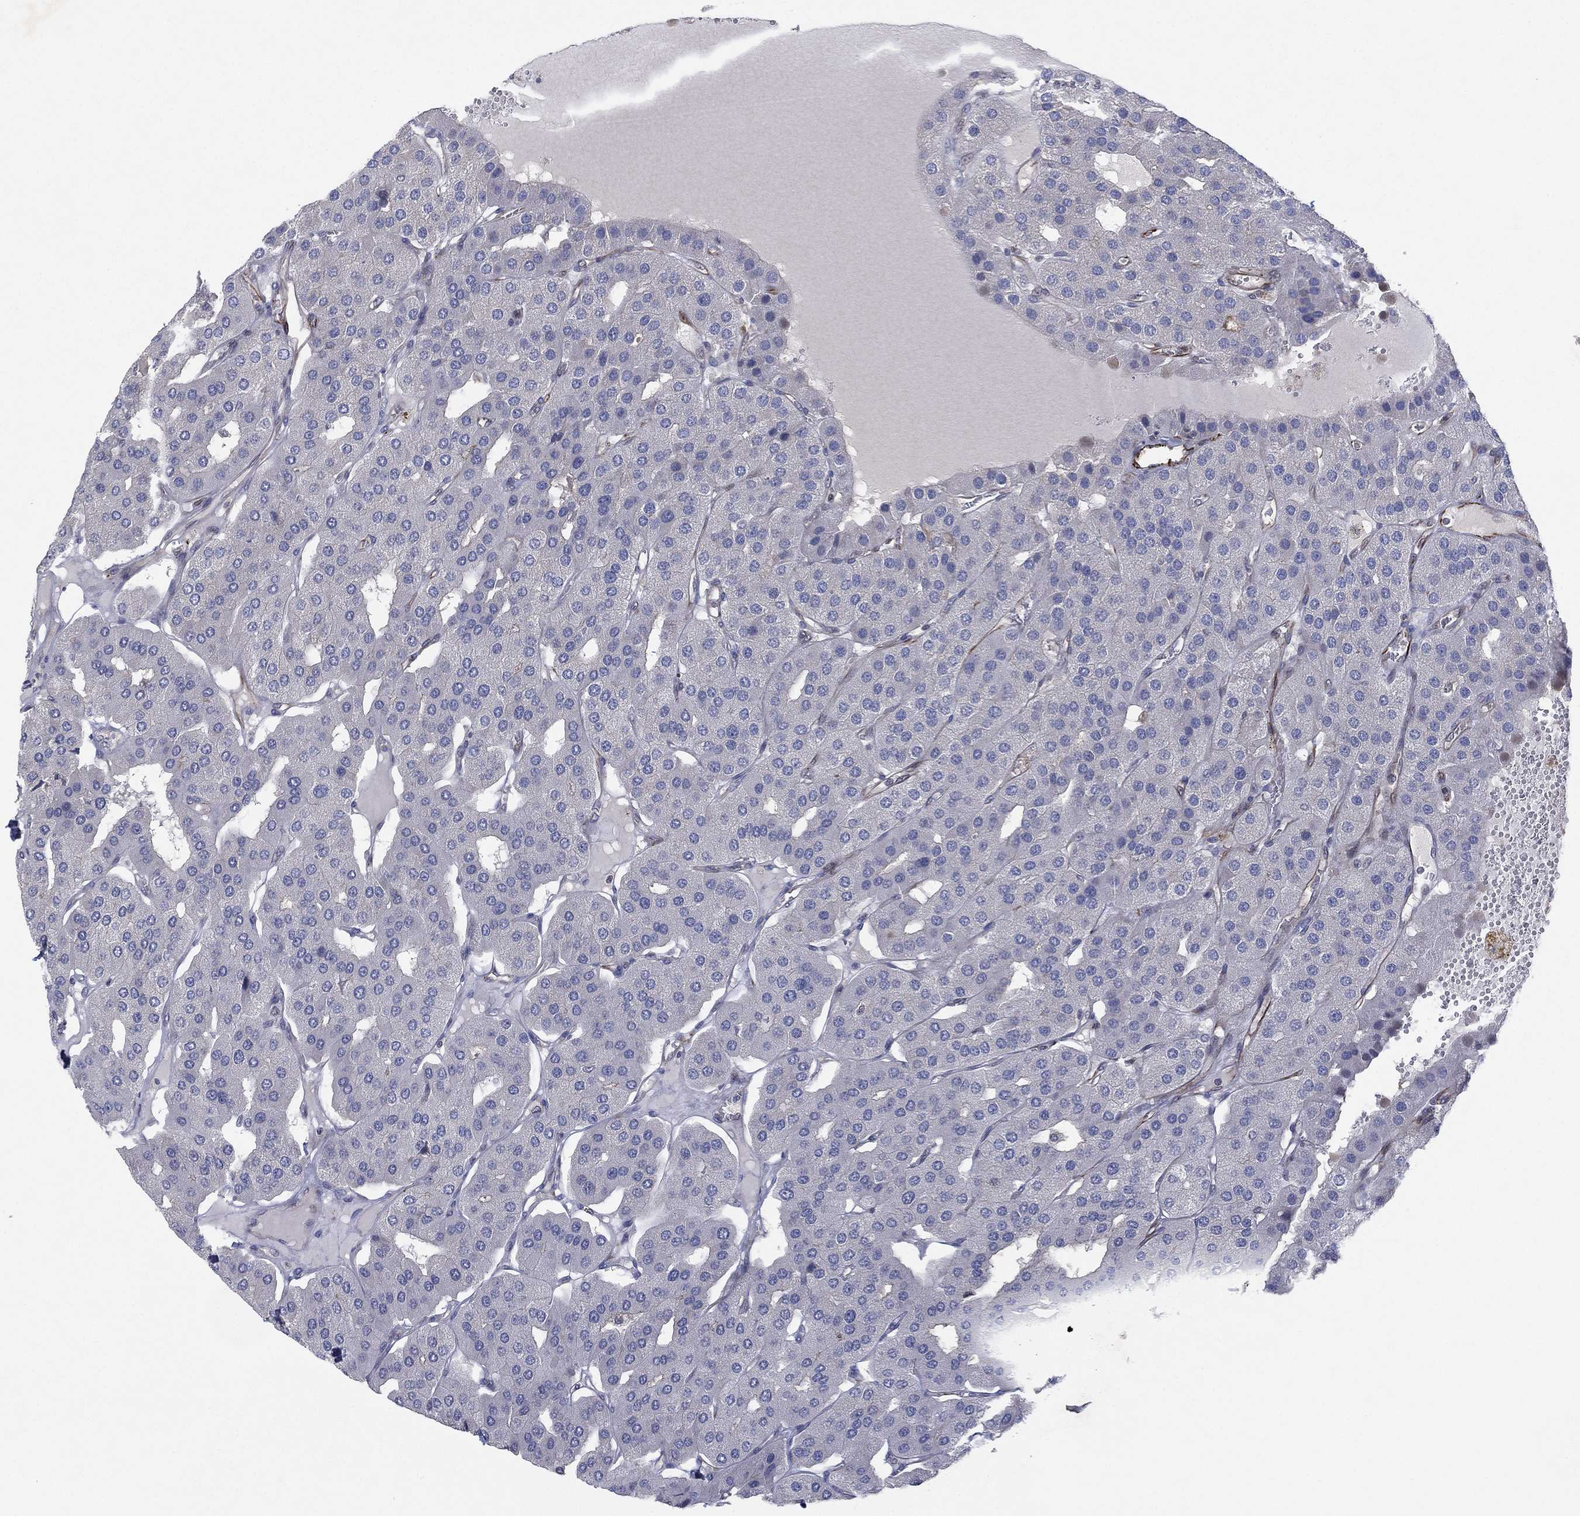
{"staining": {"intensity": "negative", "quantity": "none", "location": "none"}, "tissue": "parathyroid gland", "cell_type": "Glandular cells", "image_type": "normal", "snomed": [{"axis": "morphology", "description": "Normal tissue, NOS"}, {"axis": "morphology", "description": "Adenoma, NOS"}, {"axis": "topography", "description": "Parathyroid gland"}], "caption": "DAB (3,3'-diaminobenzidine) immunohistochemical staining of normal parathyroid gland demonstrates no significant expression in glandular cells. Nuclei are stained in blue.", "gene": "FLI1", "patient": {"sex": "female", "age": 86}}